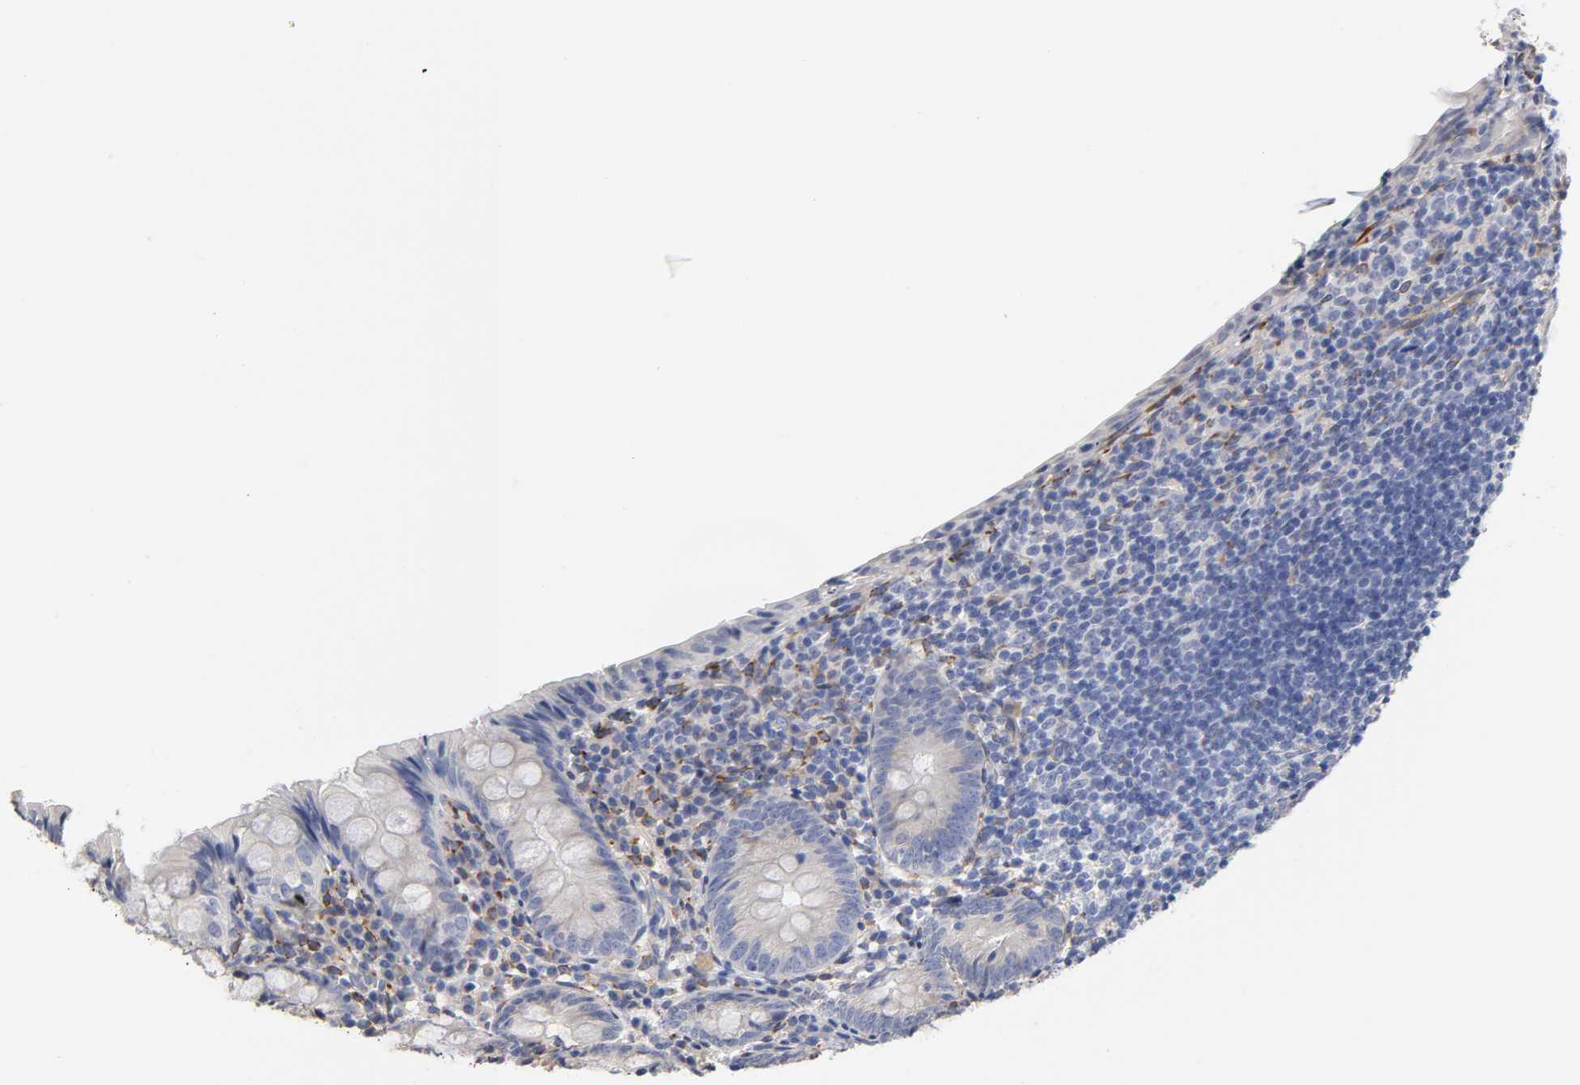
{"staining": {"intensity": "negative", "quantity": "none", "location": "none"}, "tissue": "appendix", "cell_type": "Glandular cells", "image_type": "normal", "snomed": [{"axis": "morphology", "description": "Normal tissue, NOS"}, {"axis": "topography", "description": "Appendix"}], "caption": "IHC of benign human appendix exhibits no positivity in glandular cells. (IHC, brightfield microscopy, high magnification).", "gene": "LAMB1", "patient": {"sex": "female", "age": 10}}